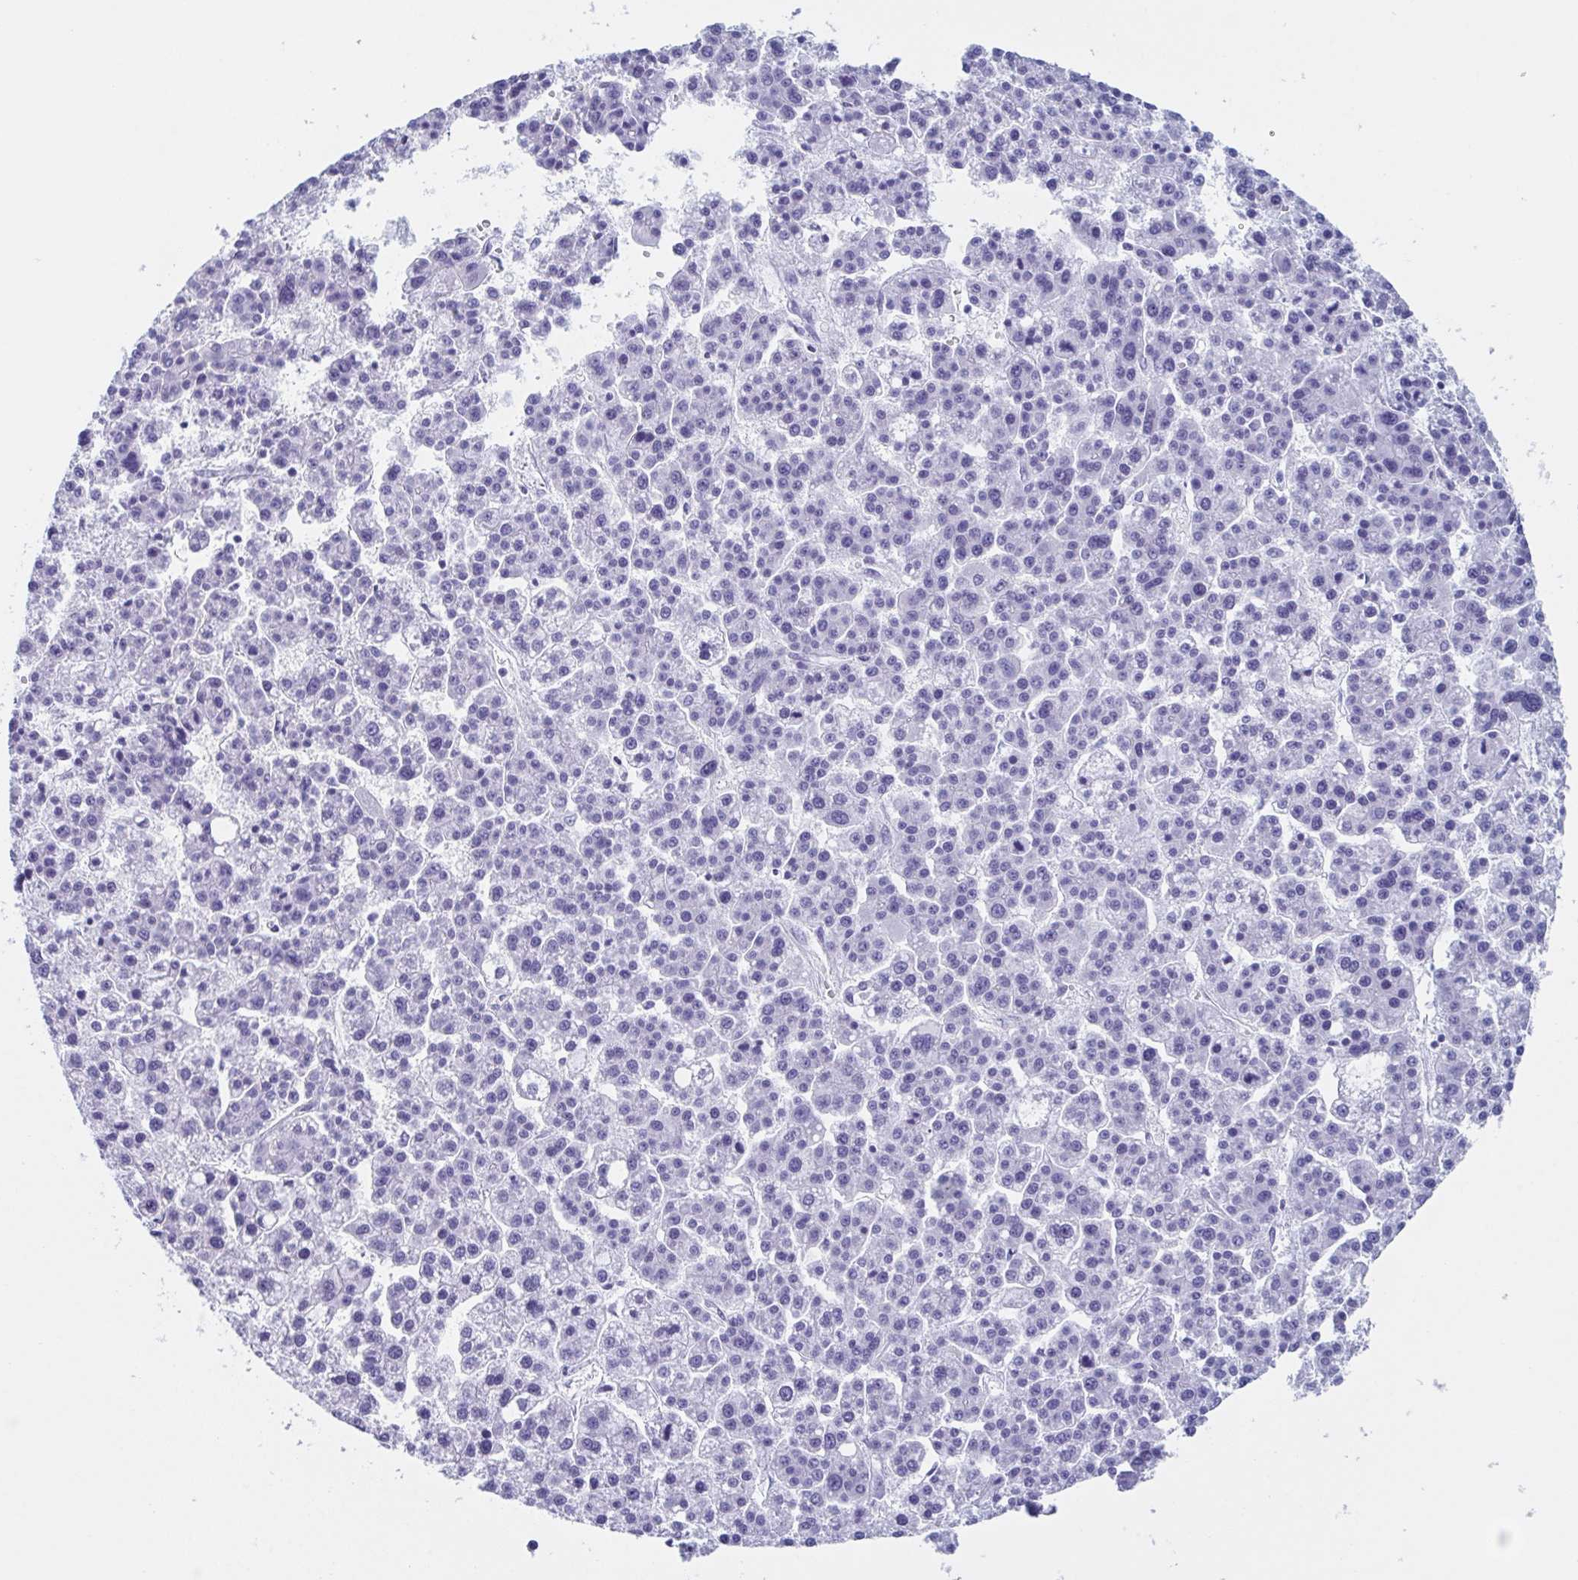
{"staining": {"intensity": "negative", "quantity": "none", "location": "none"}, "tissue": "liver cancer", "cell_type": "Tumor cells", "image_type": "cancer", "snomed": [{"axis": "morphology", "description": "Carcinoma, Hepatocellular, NOS"}, {"axis": "topography", "description": "Liver"}], "caption": "An image of hepatocellular carcinoma (liver) stained for a protein shows no brown staining in tumor cells.", "gene": "LYRM2", "patient": {"sex": "female", "age": 58}}